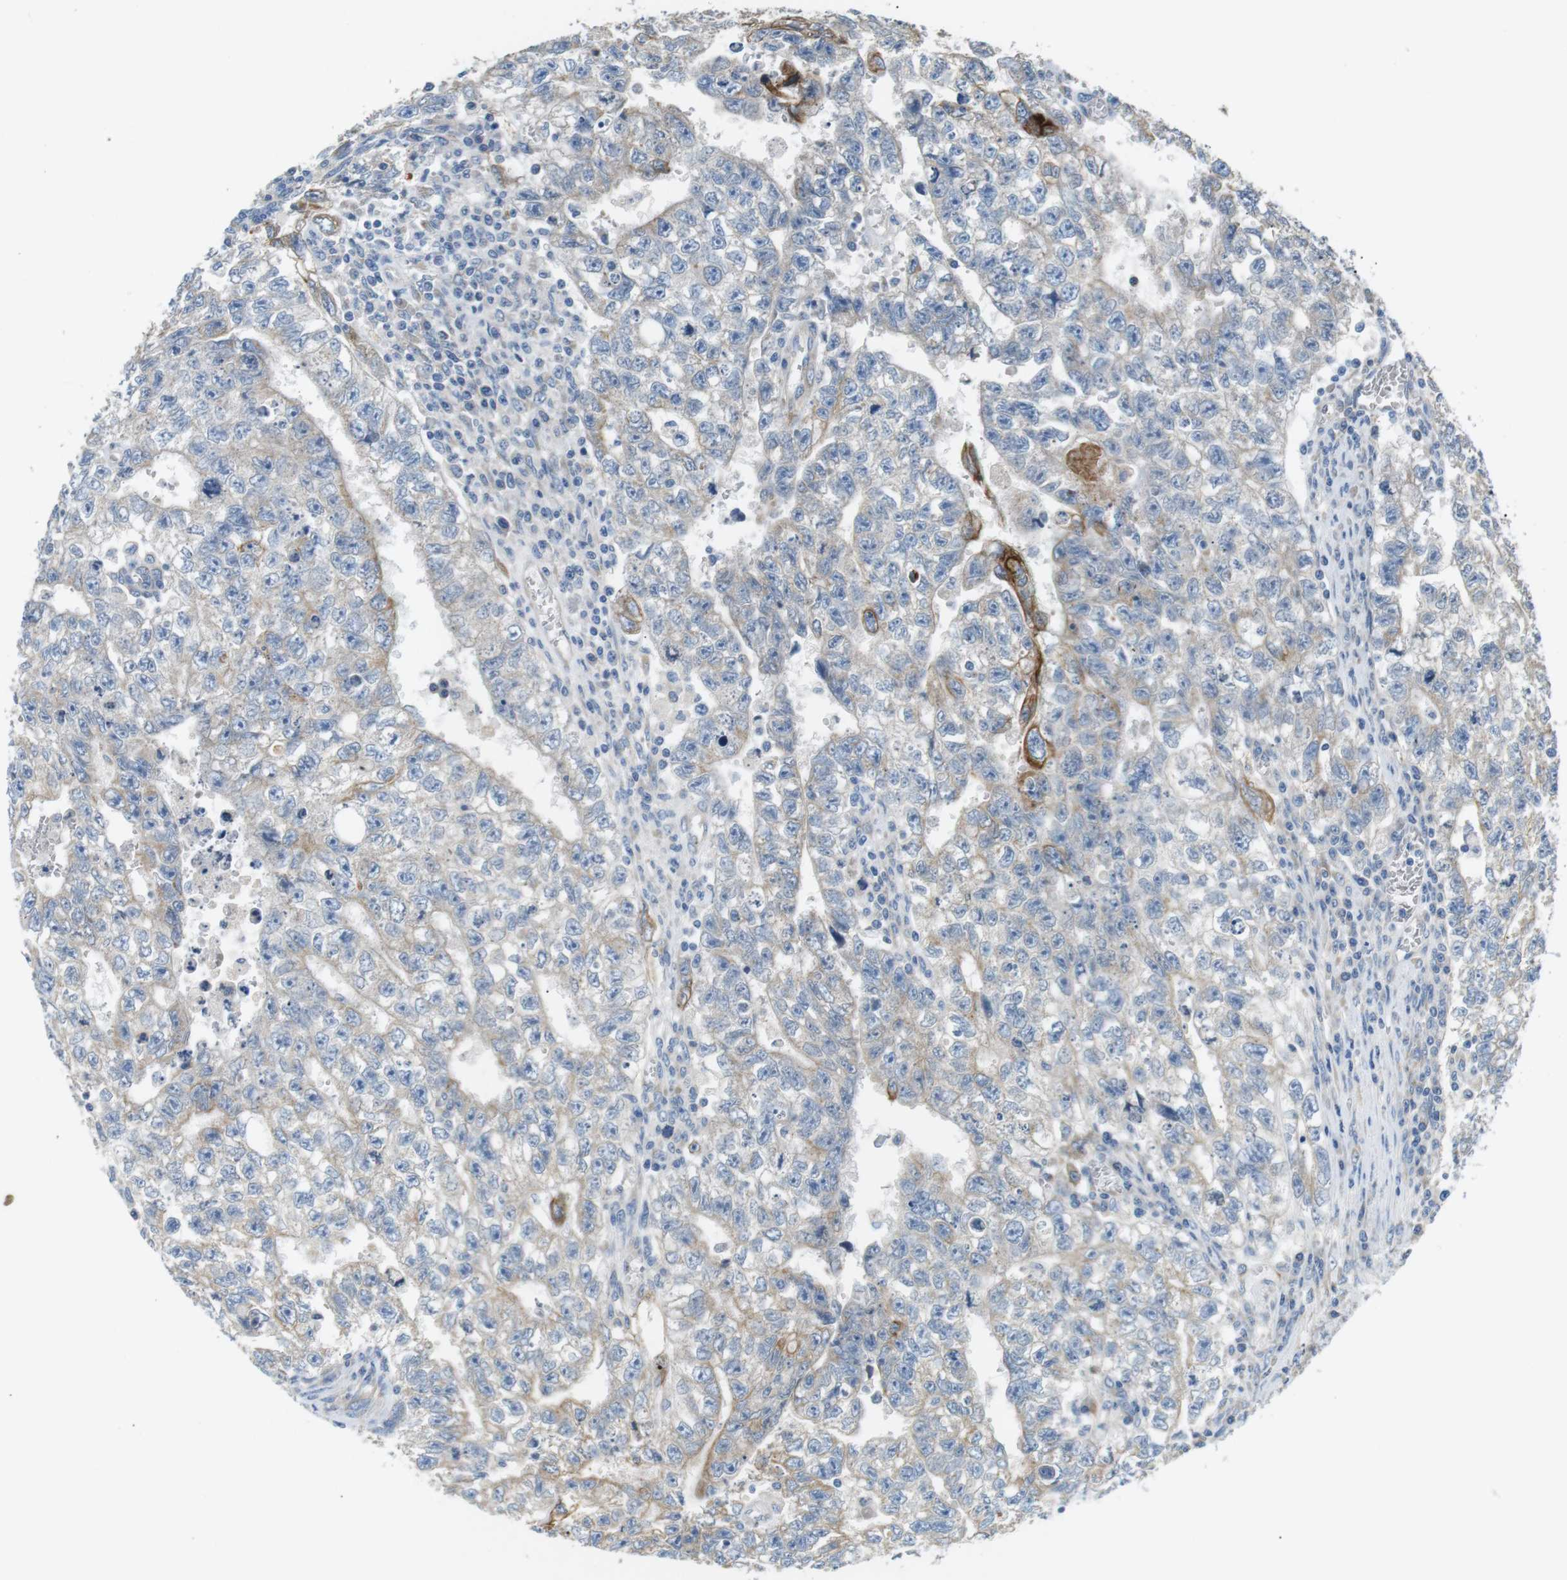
{"staining": {"intensity": "negative", "quantity": "none", "location": "none"}, "tissue": "testis cancer", "cell_type": "Tumor cells", "image_type": "cancer", "snomed": [{"axis": "morphology", "description": "Seminoma, NOS"}, {"axis": "morphology", "description": "Carcinoma, Embryonal, NOS"}, {"axis": "topography", "description": "Testis"}], "caption": "Immunohistochemical staining of seminoma (testis) displays no significant positivity in tumor cells.", "gene": "UNC5CL", "patient": {"sex": "male", "age": 38}}